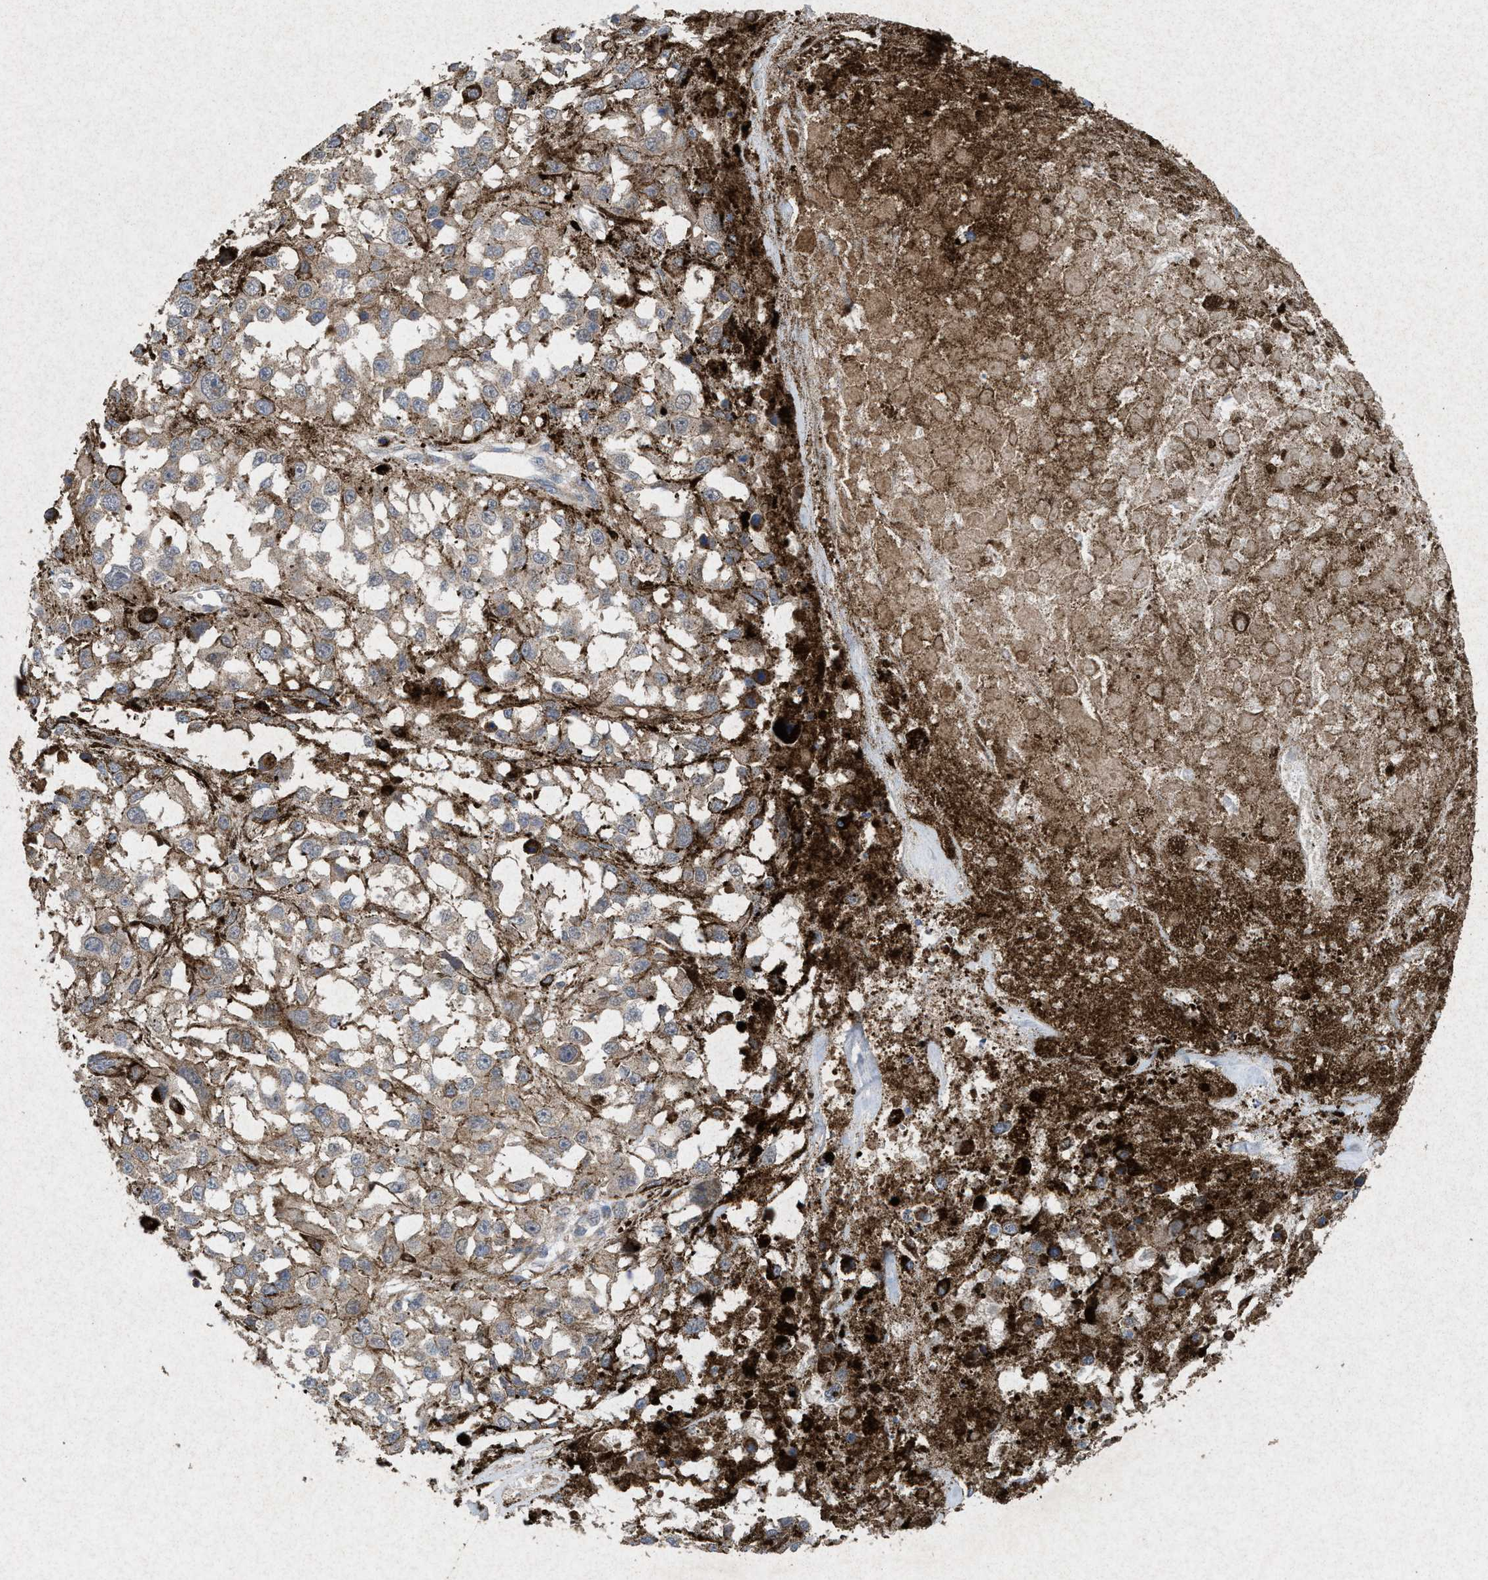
{"staining": {"intensity": "weak", "quantity": ">75%", "location": "cytoplasmic/membranous"}, "tissue": "melanoma", "cell_type": "Tumor cells", "image_type": "cancer", "snomed": [{"axis": "morphology", "description": "Malignant melanoma, Metastatic site"}, {"axis": "topography", "description": "Lymph node"}], "caption": "Protein expression analysis of malignant melanoma (metastatic site) demonstrates weak cytoplasmic/membranous positivity in approximately >75% of tumor cells. (Stains: DAB in brown, nuclei in blue, Microscopy: brightfield microscopy at high magnification).", "gene": "MSI2", "patient": {"sex": "male", "age": 59}}